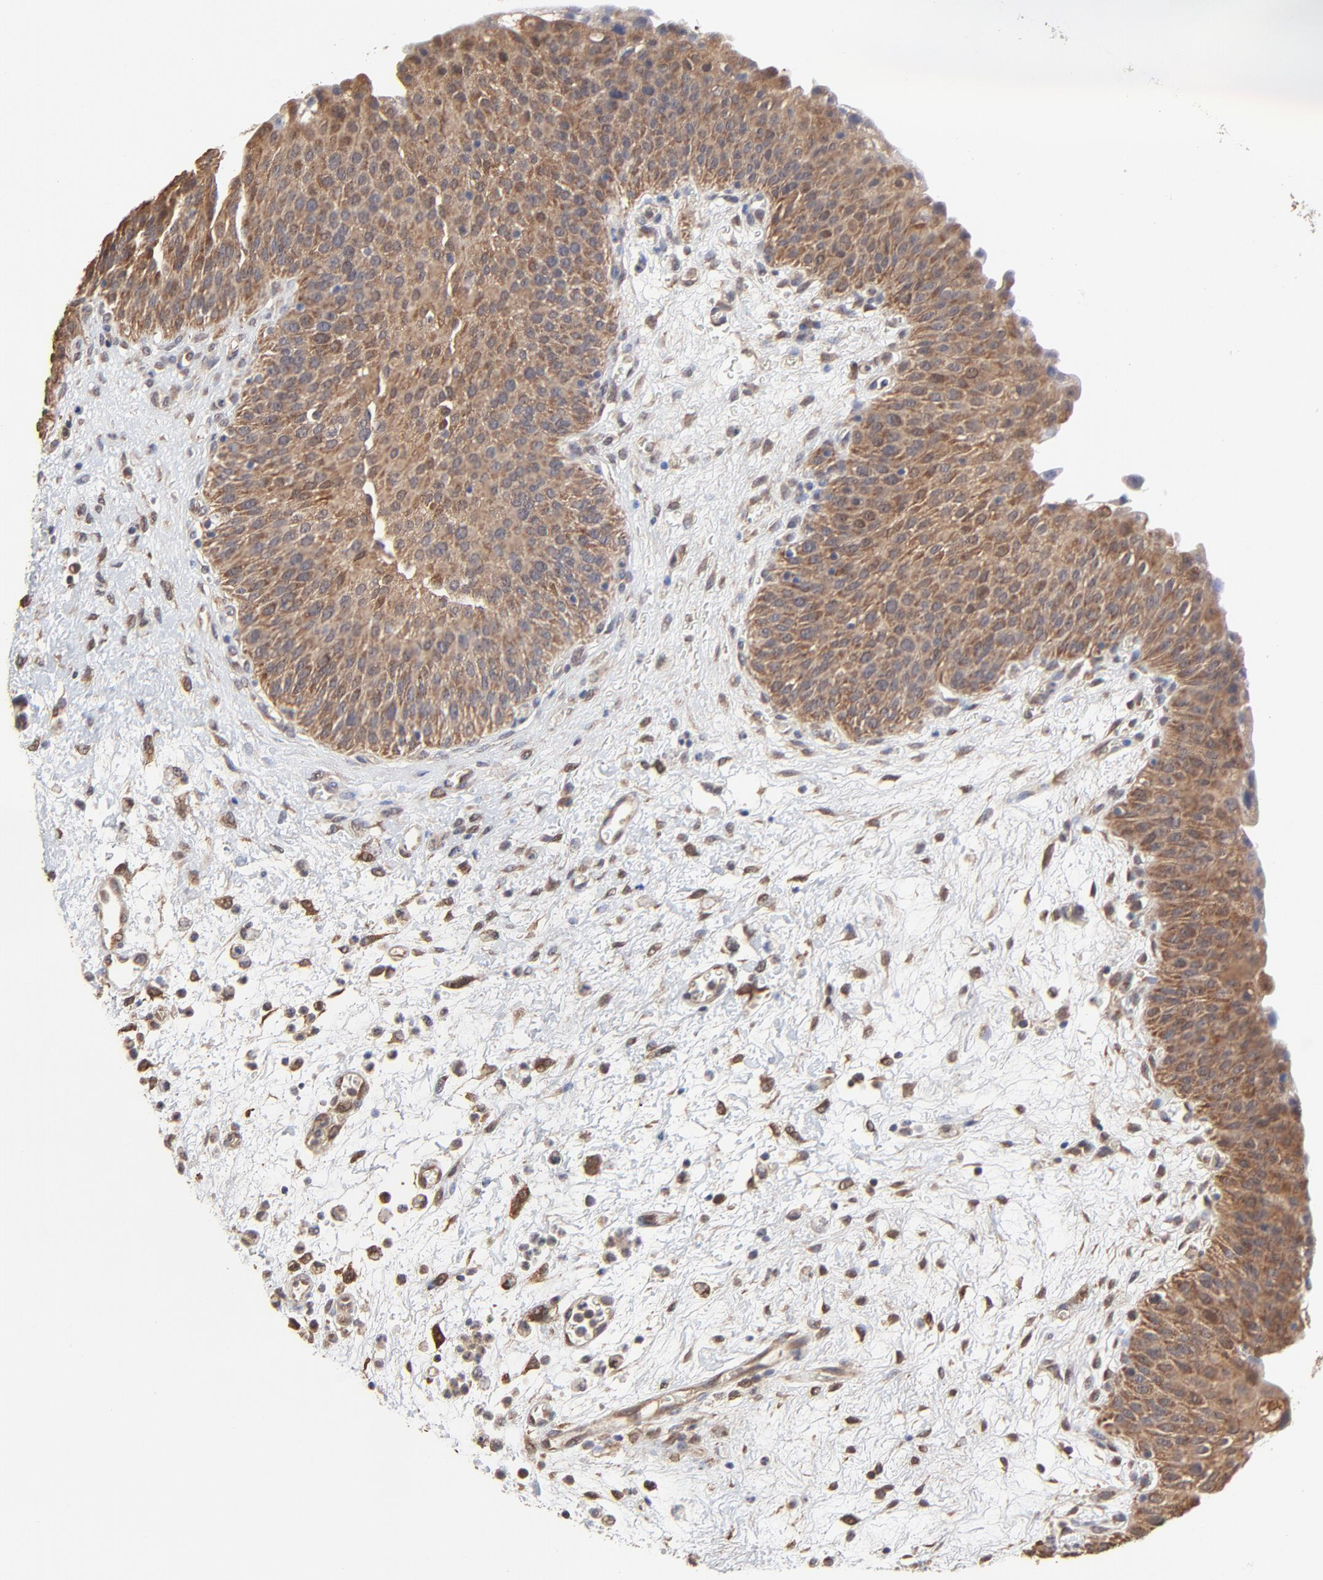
{"staining": {"intensity": "strong", "quantity": ">75%", "location": "cytoplasmic/membranous"}, "tissue": "urinary bladder", "cell_type": "Urothelial cells", "image_type": "normal", "snomed": [{"axis": "morphology", "description": "Normal tissue, NOS"}, {"axis": "morphology", "description": "Dysplasia, NOS"}, {"axis": "topography", "description": "Urinary bladder"}], "caption": "Brown immunohistochemical staining in normal human urinary bladder demonstrates strong cytoplasmic/membranous expression in about >75% of urothelial cells.", "gene": "LGALS3", "patient": {"sex": "male", "age": 35}}